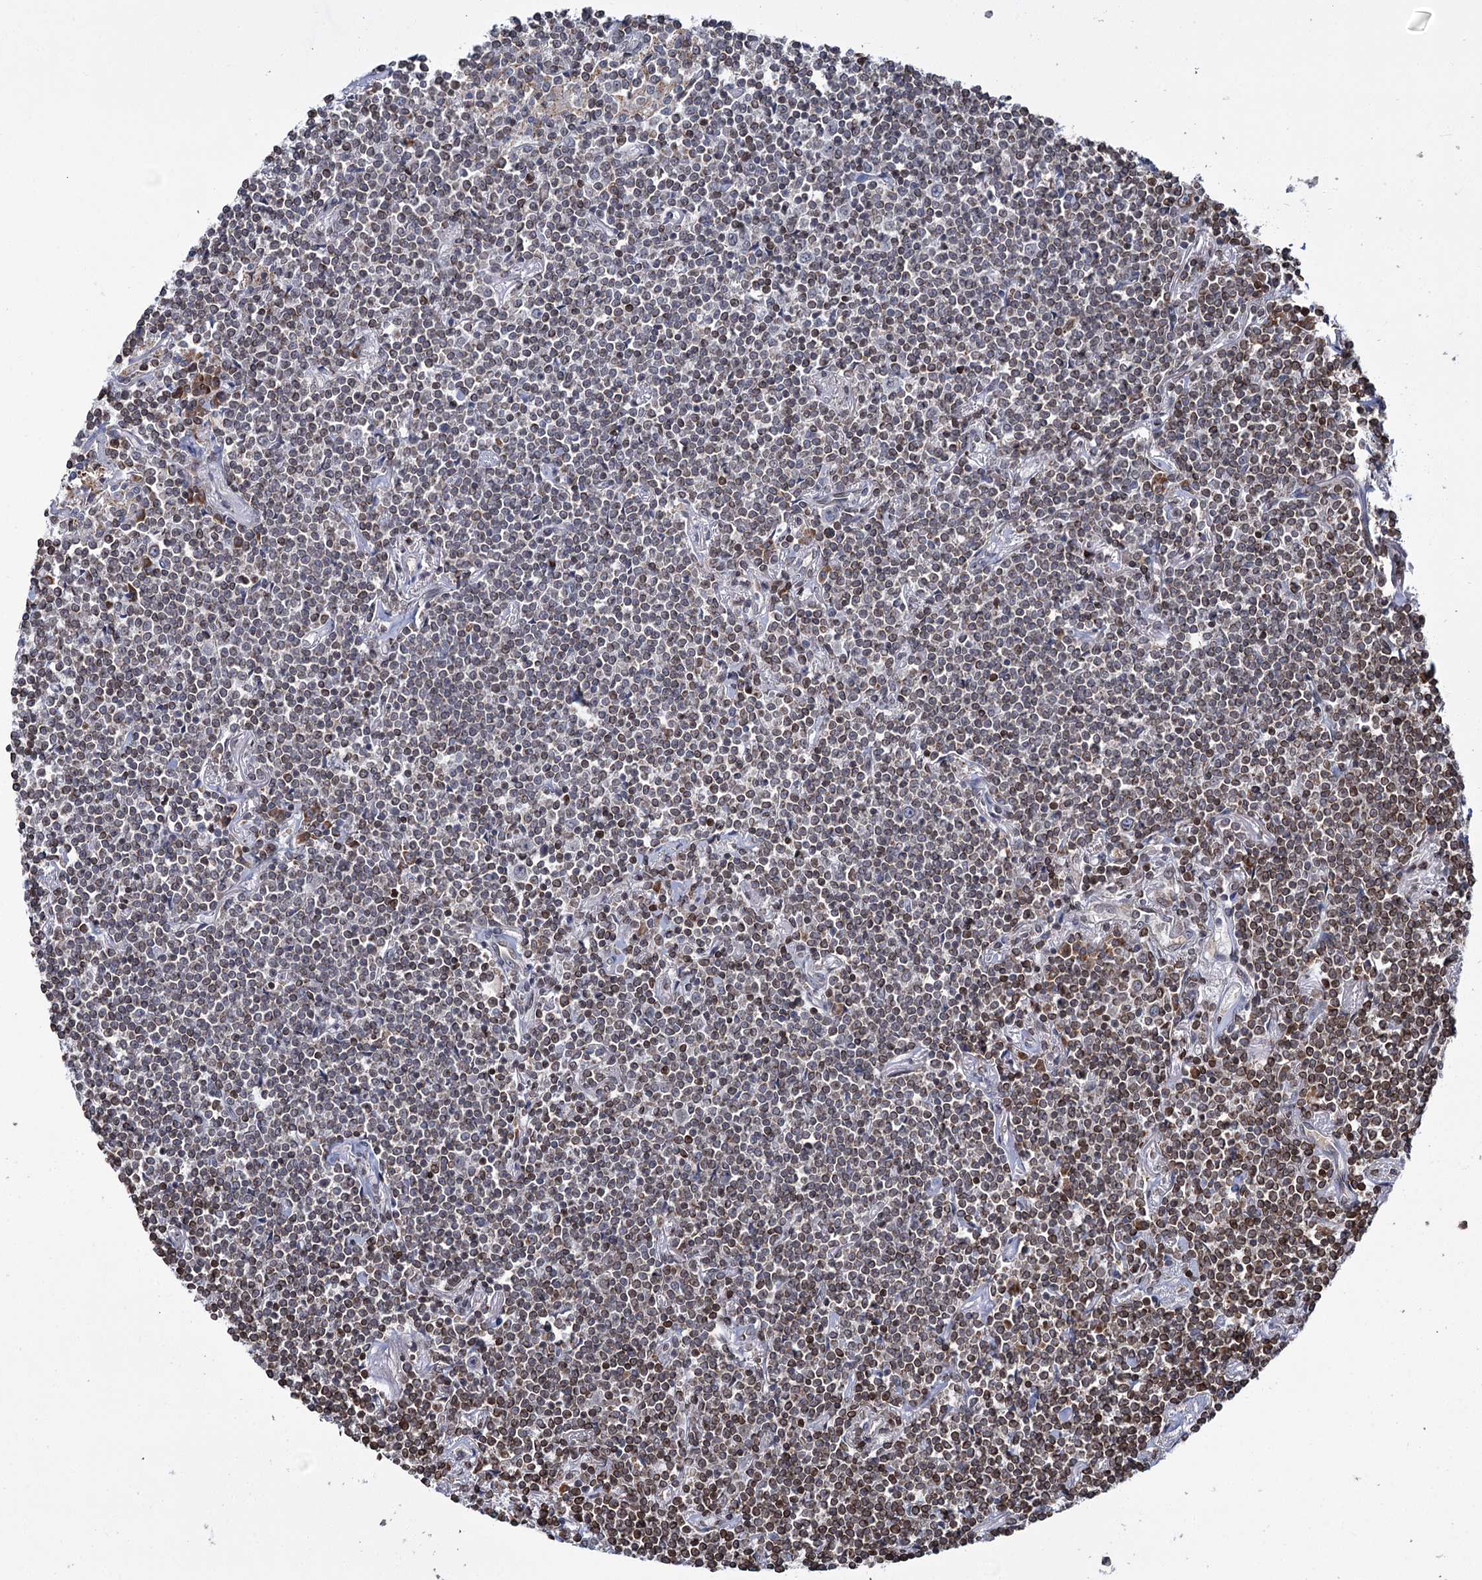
{"staining": {"intensity": "moderate", "quantity": "<25%", "location": "cytoplasmic/membranous"}, "tissue": "lymphoma", "cell_type": "Tumor cells", "image_type": "cancer", "snomed": [{"axis": "morphology", "description": "Malignant lymphoma, non-Hodgkin's type, Low grade"}, {"axis": "topography", "description": "Lung"}], "caption": "Immunohistochemical staining of lymphoma demonstrates low levels of moderate cytoplasmic/membranous expression in about <25% of tumor cells.", "gene": "CFAP46", "patient": {"sex": "female", "age": 71}}